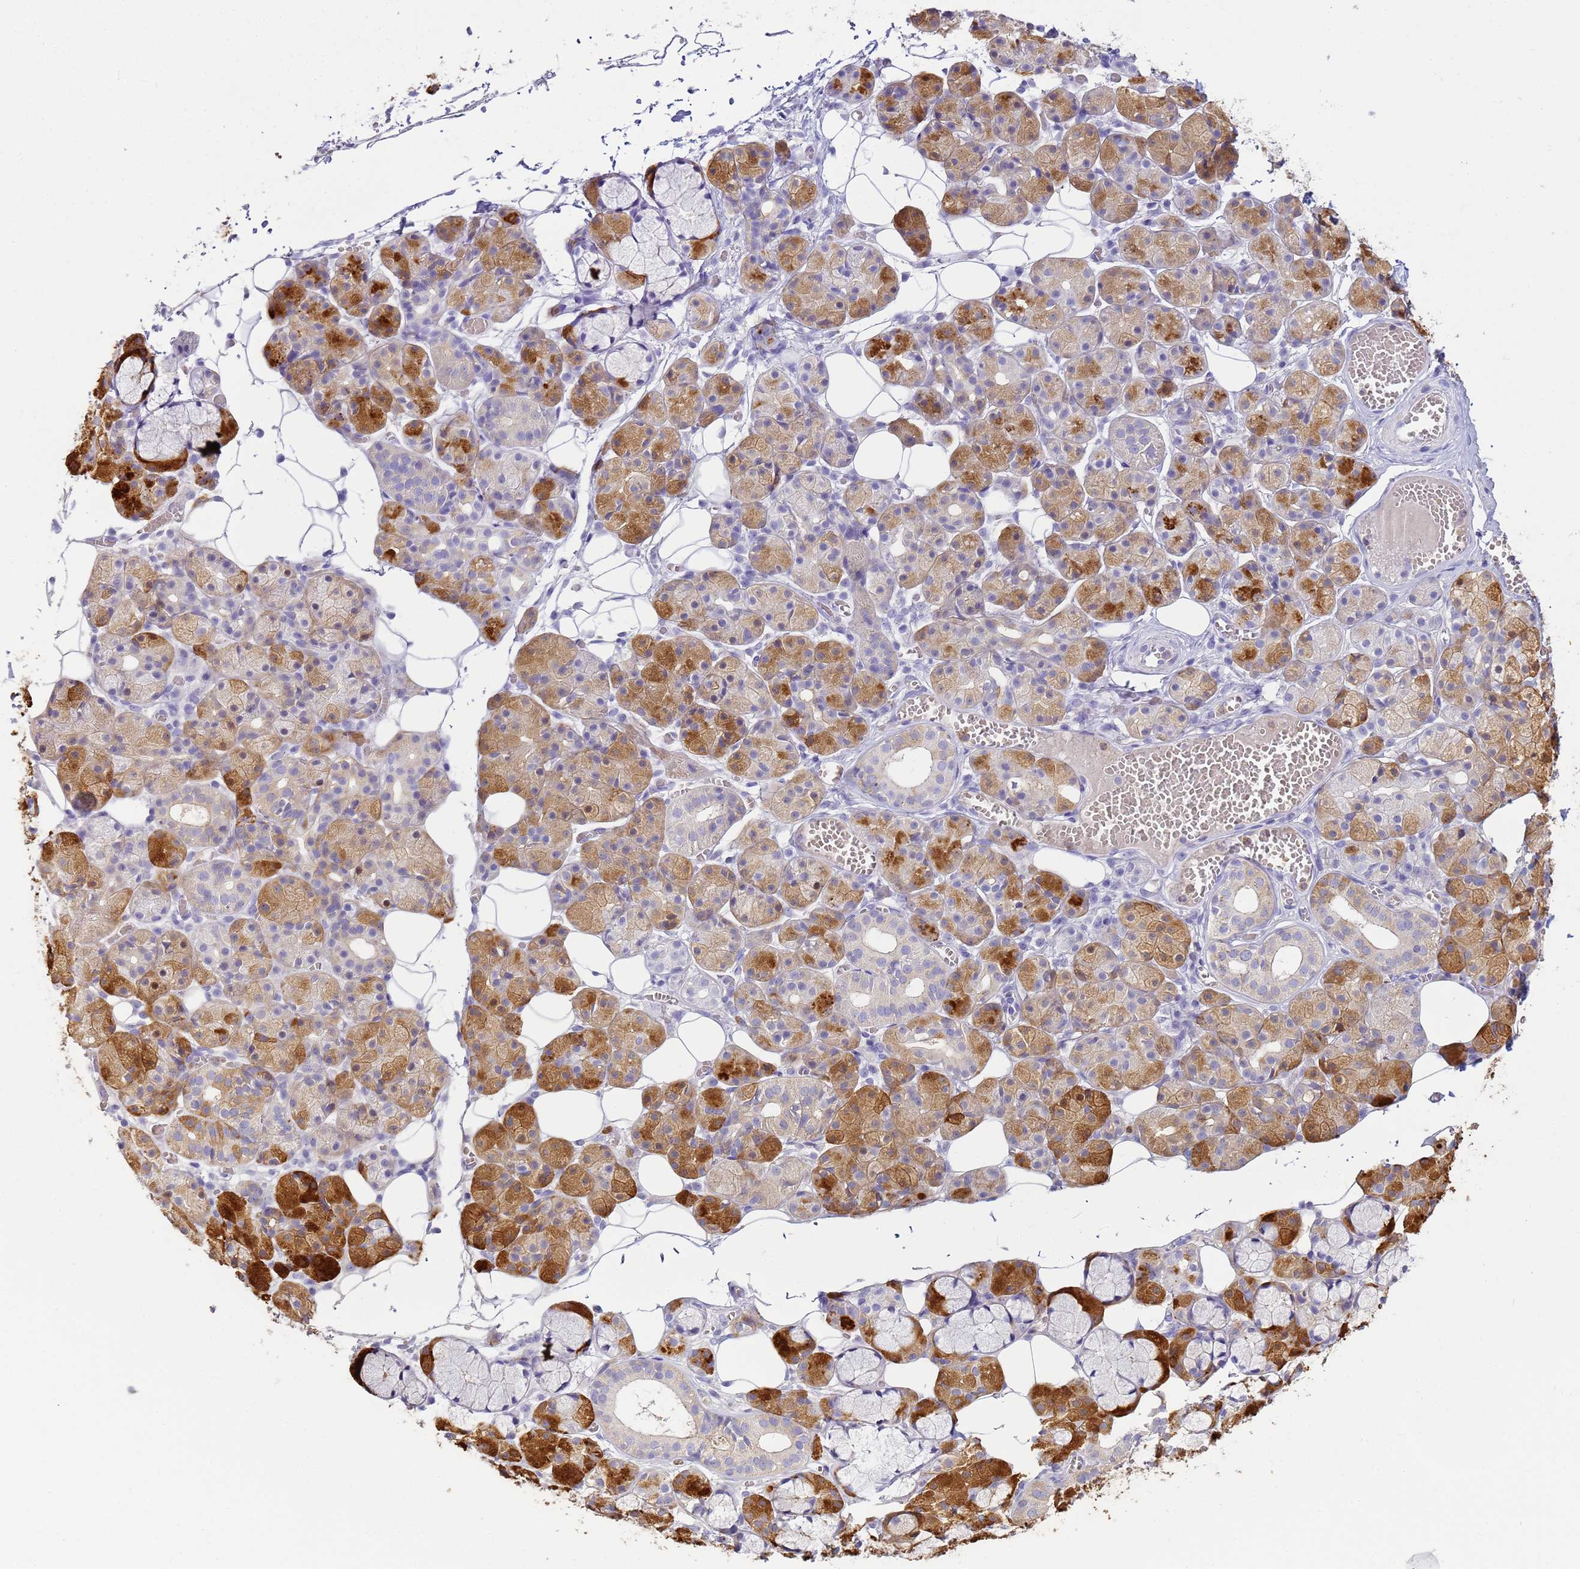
{"staining": {"intensity": "strong", "quantity": "25%-75%", "location": "cytoplasmic/membranous"}, "tissue": "salivary gland", "cell_type": "Glandular cells", "image_type": "normal", "snomed": [{"axis": "morphology", "description": "Normal tissue, NOS"}, {"axis": "topography", "description": "Salivary gland"}], "caption": "Salivary gland stained with DAB (3,3'-diaminobenzidine) IHC demonstrates high levels of strong cytoplasmic/membranous staining in approximately 25%-75% of glandular cells.", "gene": "CR1", "patient": {"sex": "male", "age": 63}}